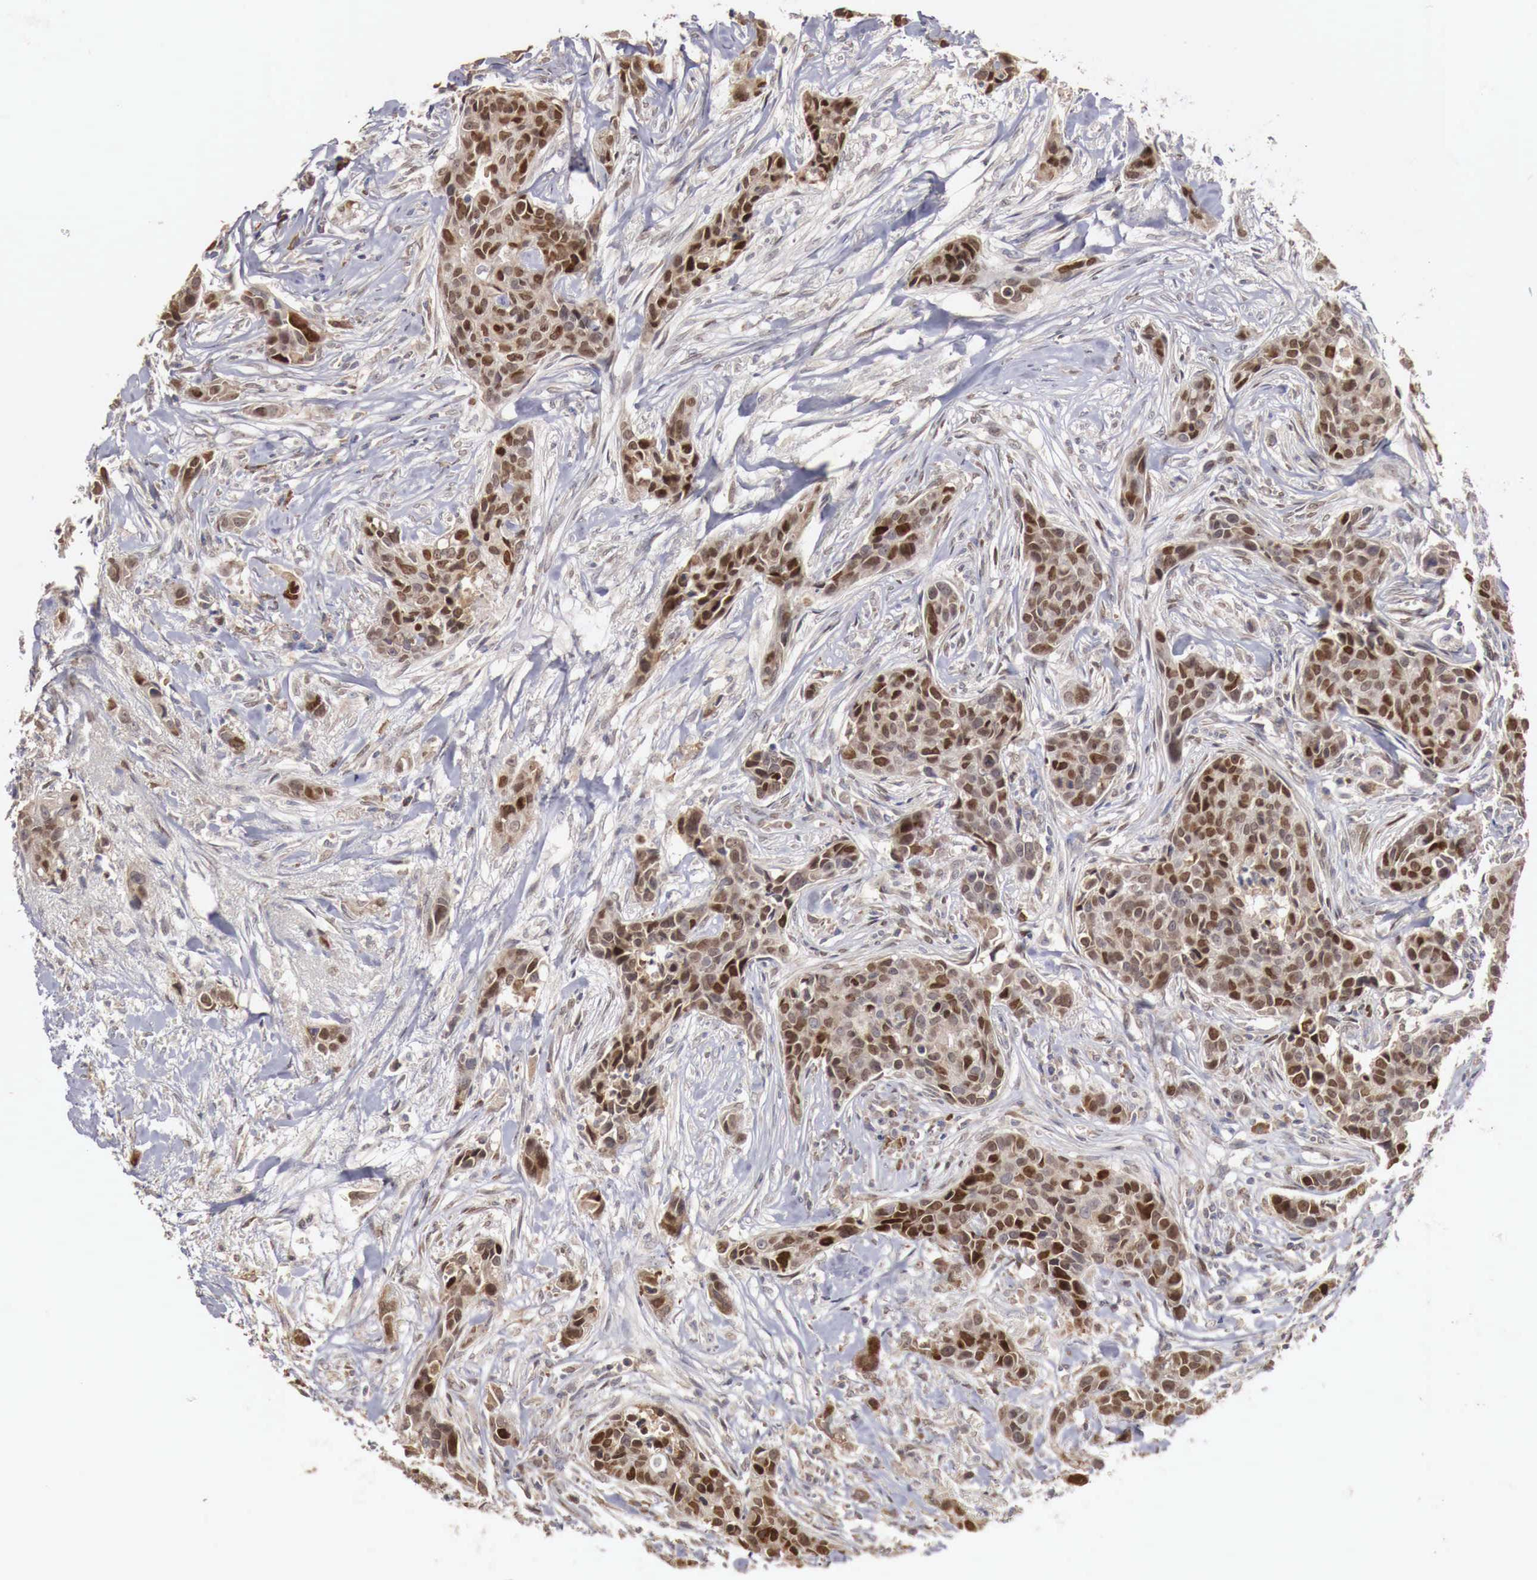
{"staining": {"intensity": "strong", "quantity": "25%-75%", "location": "nuclear"}, "tissue": "breast cancer", "cell_type": "Tumor cells", "image_type": "cancer", "snomed": [{"axis": "morphology", "description": "Duct carcinoma"}, {"axis": "topography", "description": "Breast"}], "caption": "The histopathology image displays a brown stain indicating the presence of a protein in the nuclear of tumor cells in breast cancer (intraductal carcinoma).", "gene": "KHDRBS2", "patient": {"sex": "female", "age": 91}}